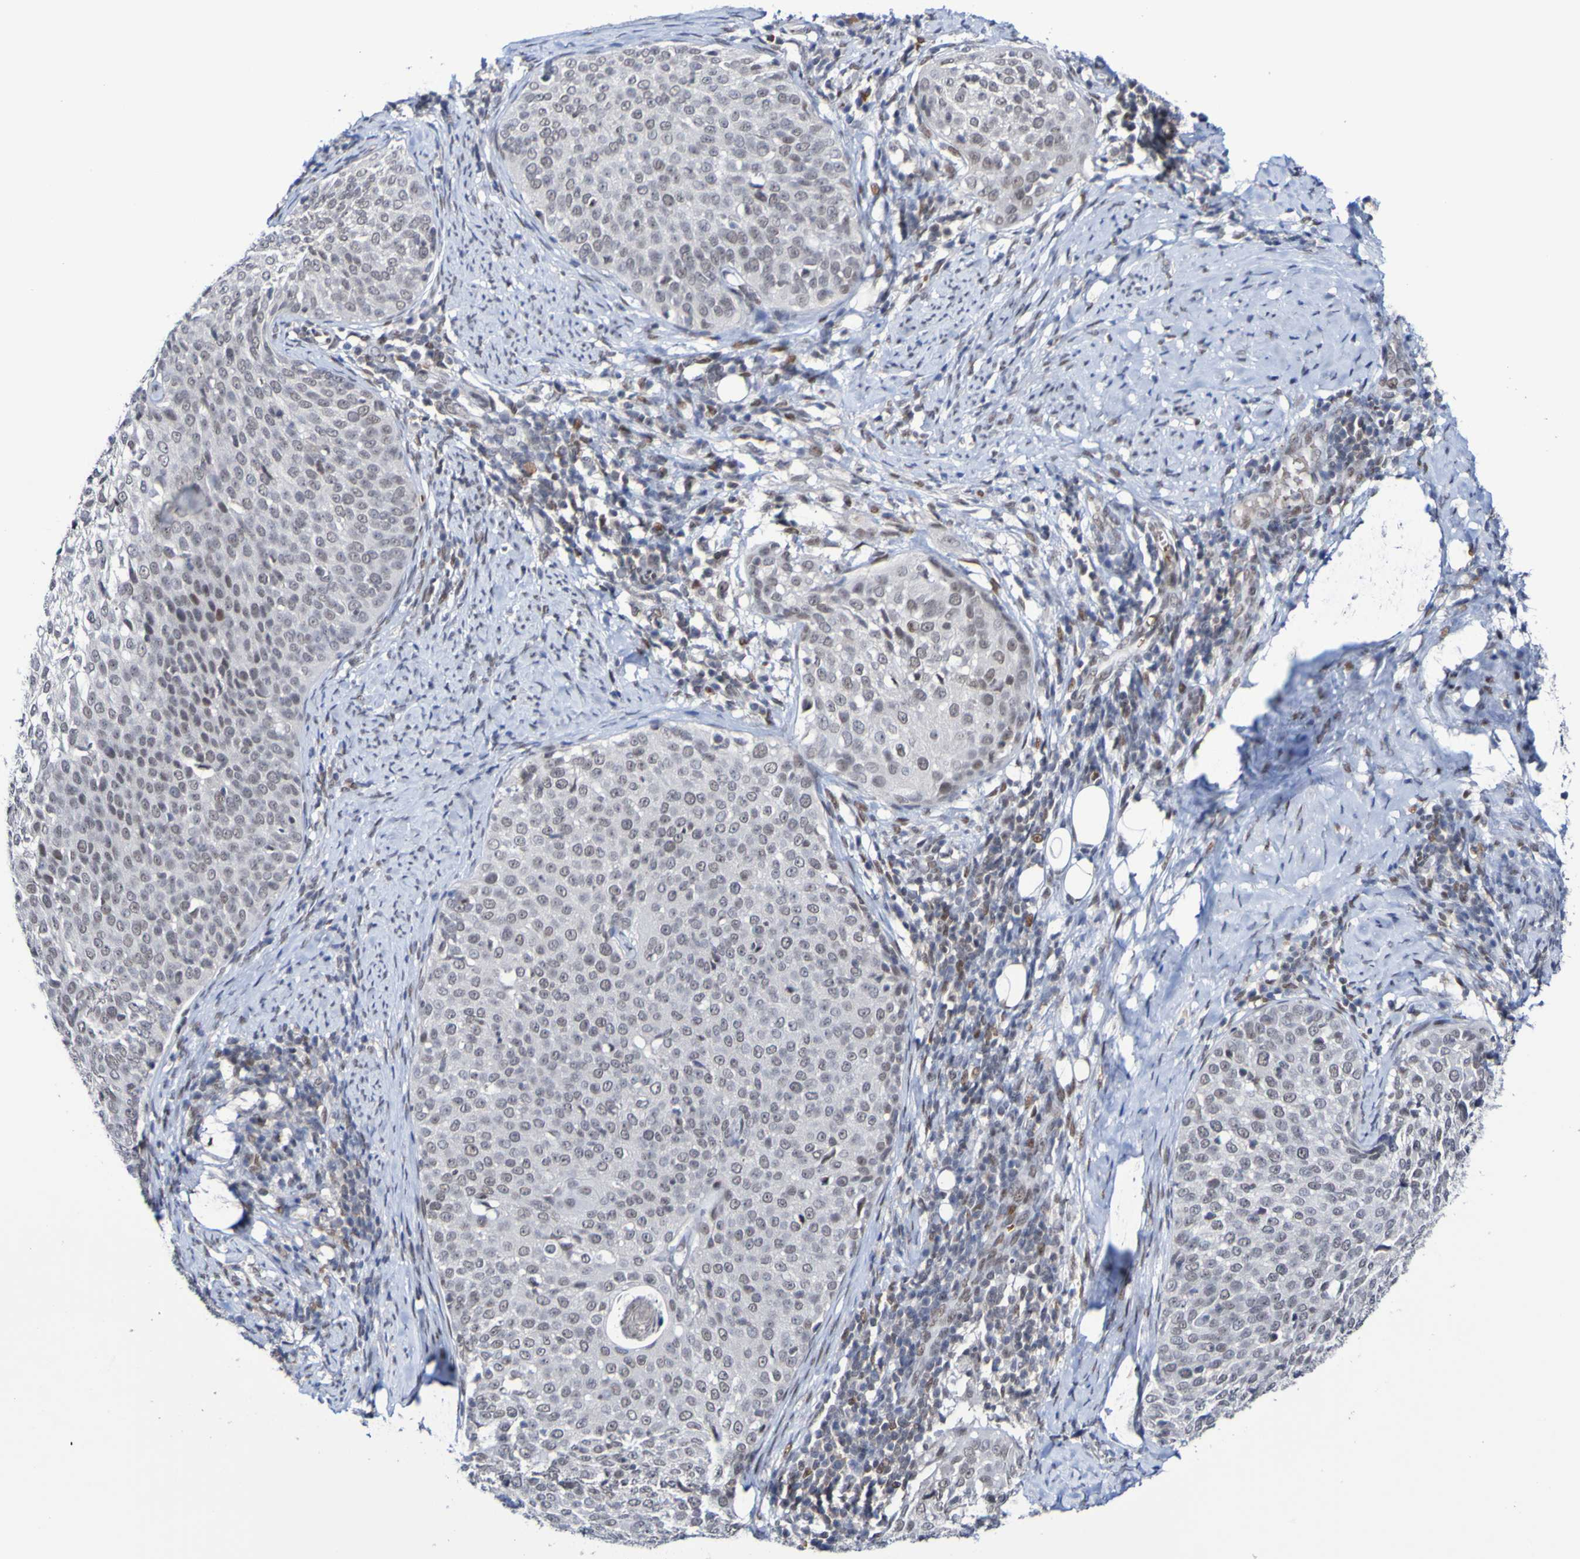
{"staining": {"intensity": "weak", "quantity": "25%-75%", "location": "nuclear"}, "tissue": "cervical cancer", "cell_type": "Tumor cells", "image_type": "cancer", "snomed": [{"axis": "morphology", "description": "Squamous cell carcinoma, NOS"}, {"axis": "topography", "description": "Cervix"}], "caption": "Squamous cell carcinoma (cervical) tissue displays weak nuclear staining in about 25%-75% of tumor cells, visualized by immunohistochemistry. (DAB (3,3'-diaminobenzidine) IHC, brown staining for protein, blue staining for nuclei).", "gene": "PCGF1", "patient": {"sex": "female", "age": 51}}